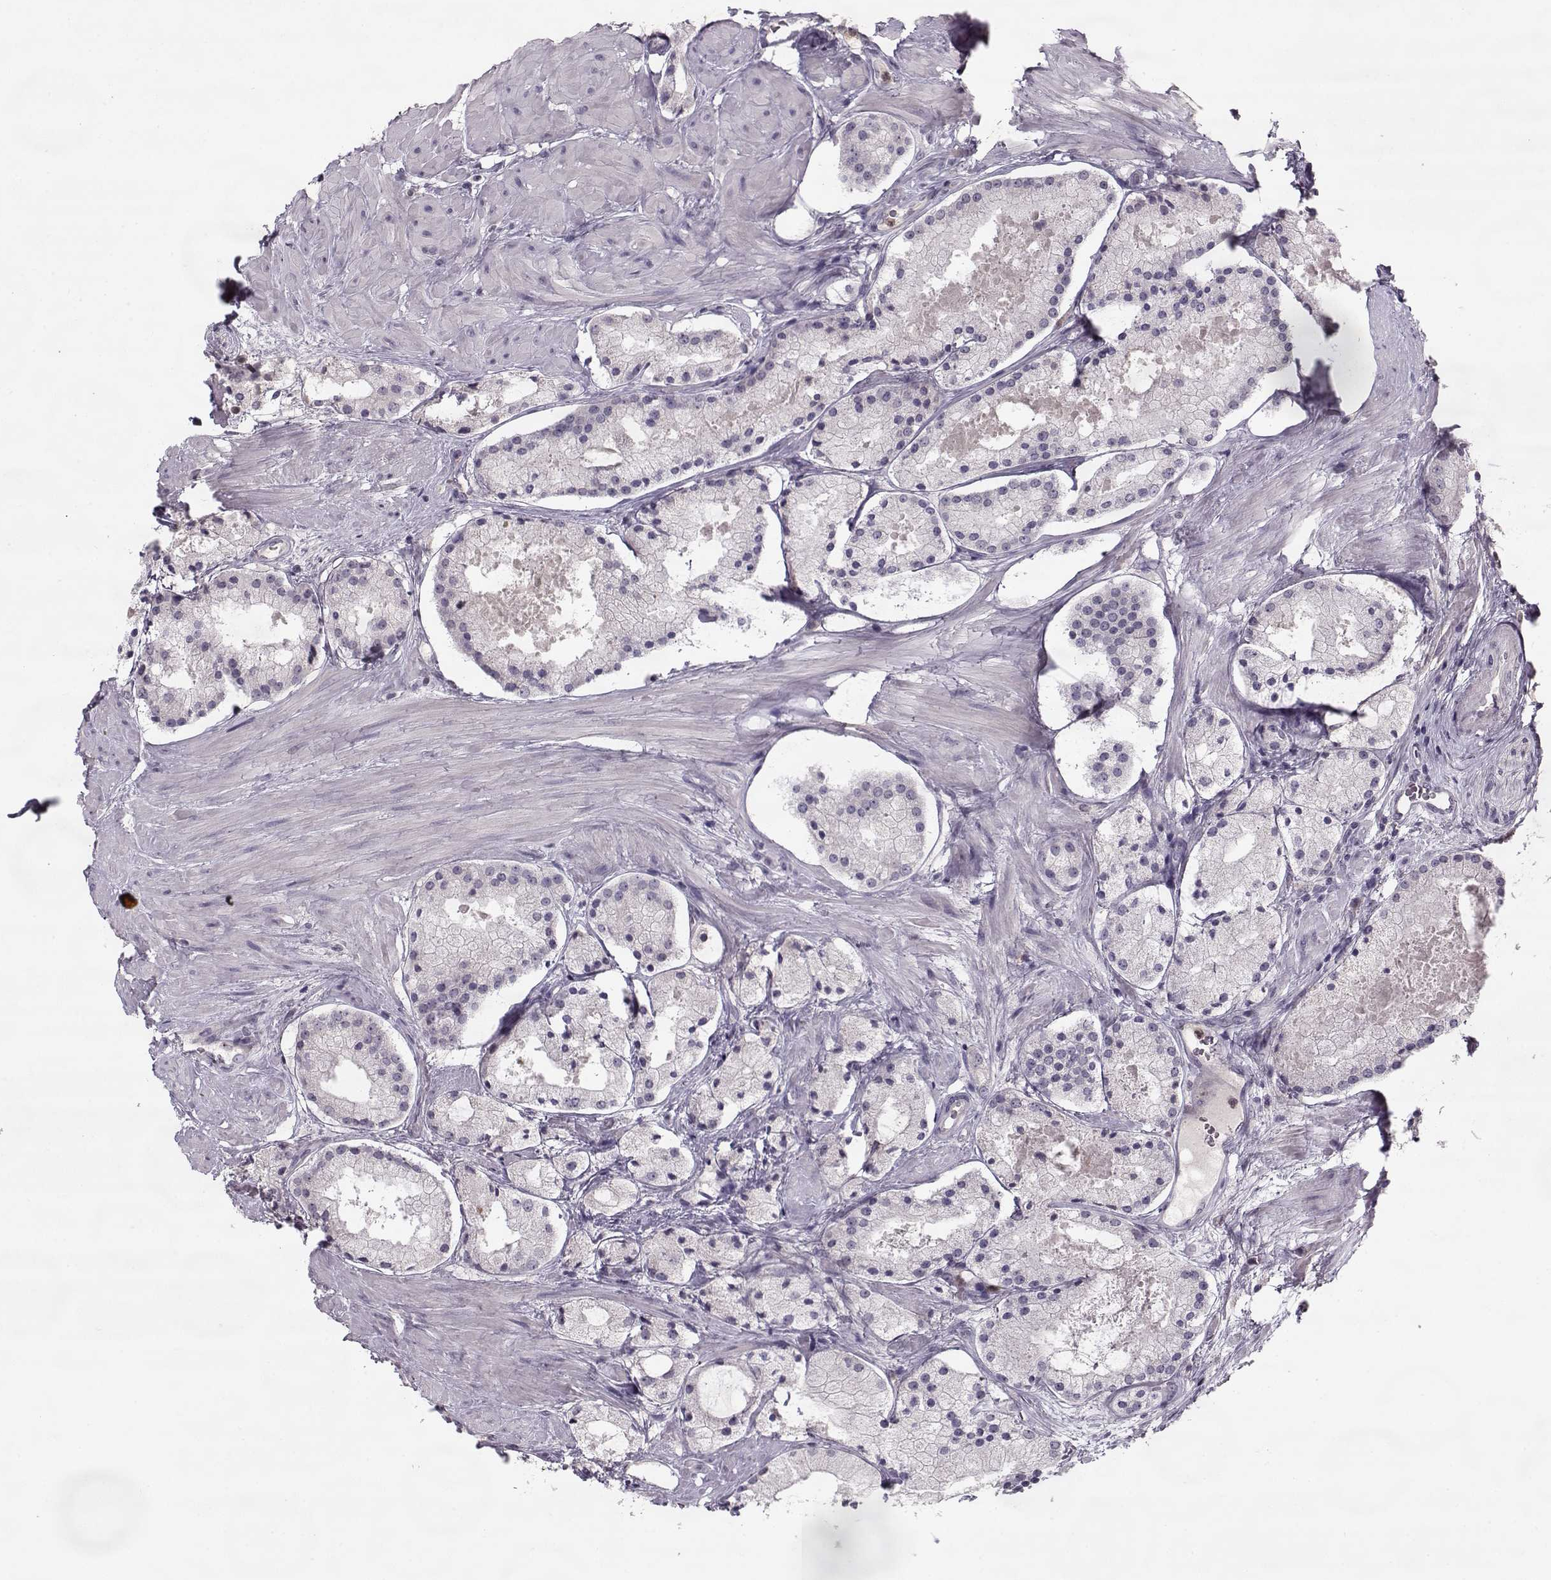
{"staining": {"intensity": "negative", "quantity": "none", "location": "none"}, "tissue": "prostate cancer", "cell_type": "Tumor cells", "image_type": "cancer", "snomed": [{"axis": "morphology", "description": "Adenocarcinoma, NOS"}, {"axis": "morphology", "description": "Adenocarcinoma, High grade"}, {"axis": "topography", "description": "Prostate"}], "caption": "Image shows no protein staining in tumor cells of adenocarcinoma (prostate) tissue.", "gene": "ACOT11", "patient": {"sex": "male", "age": 64}}